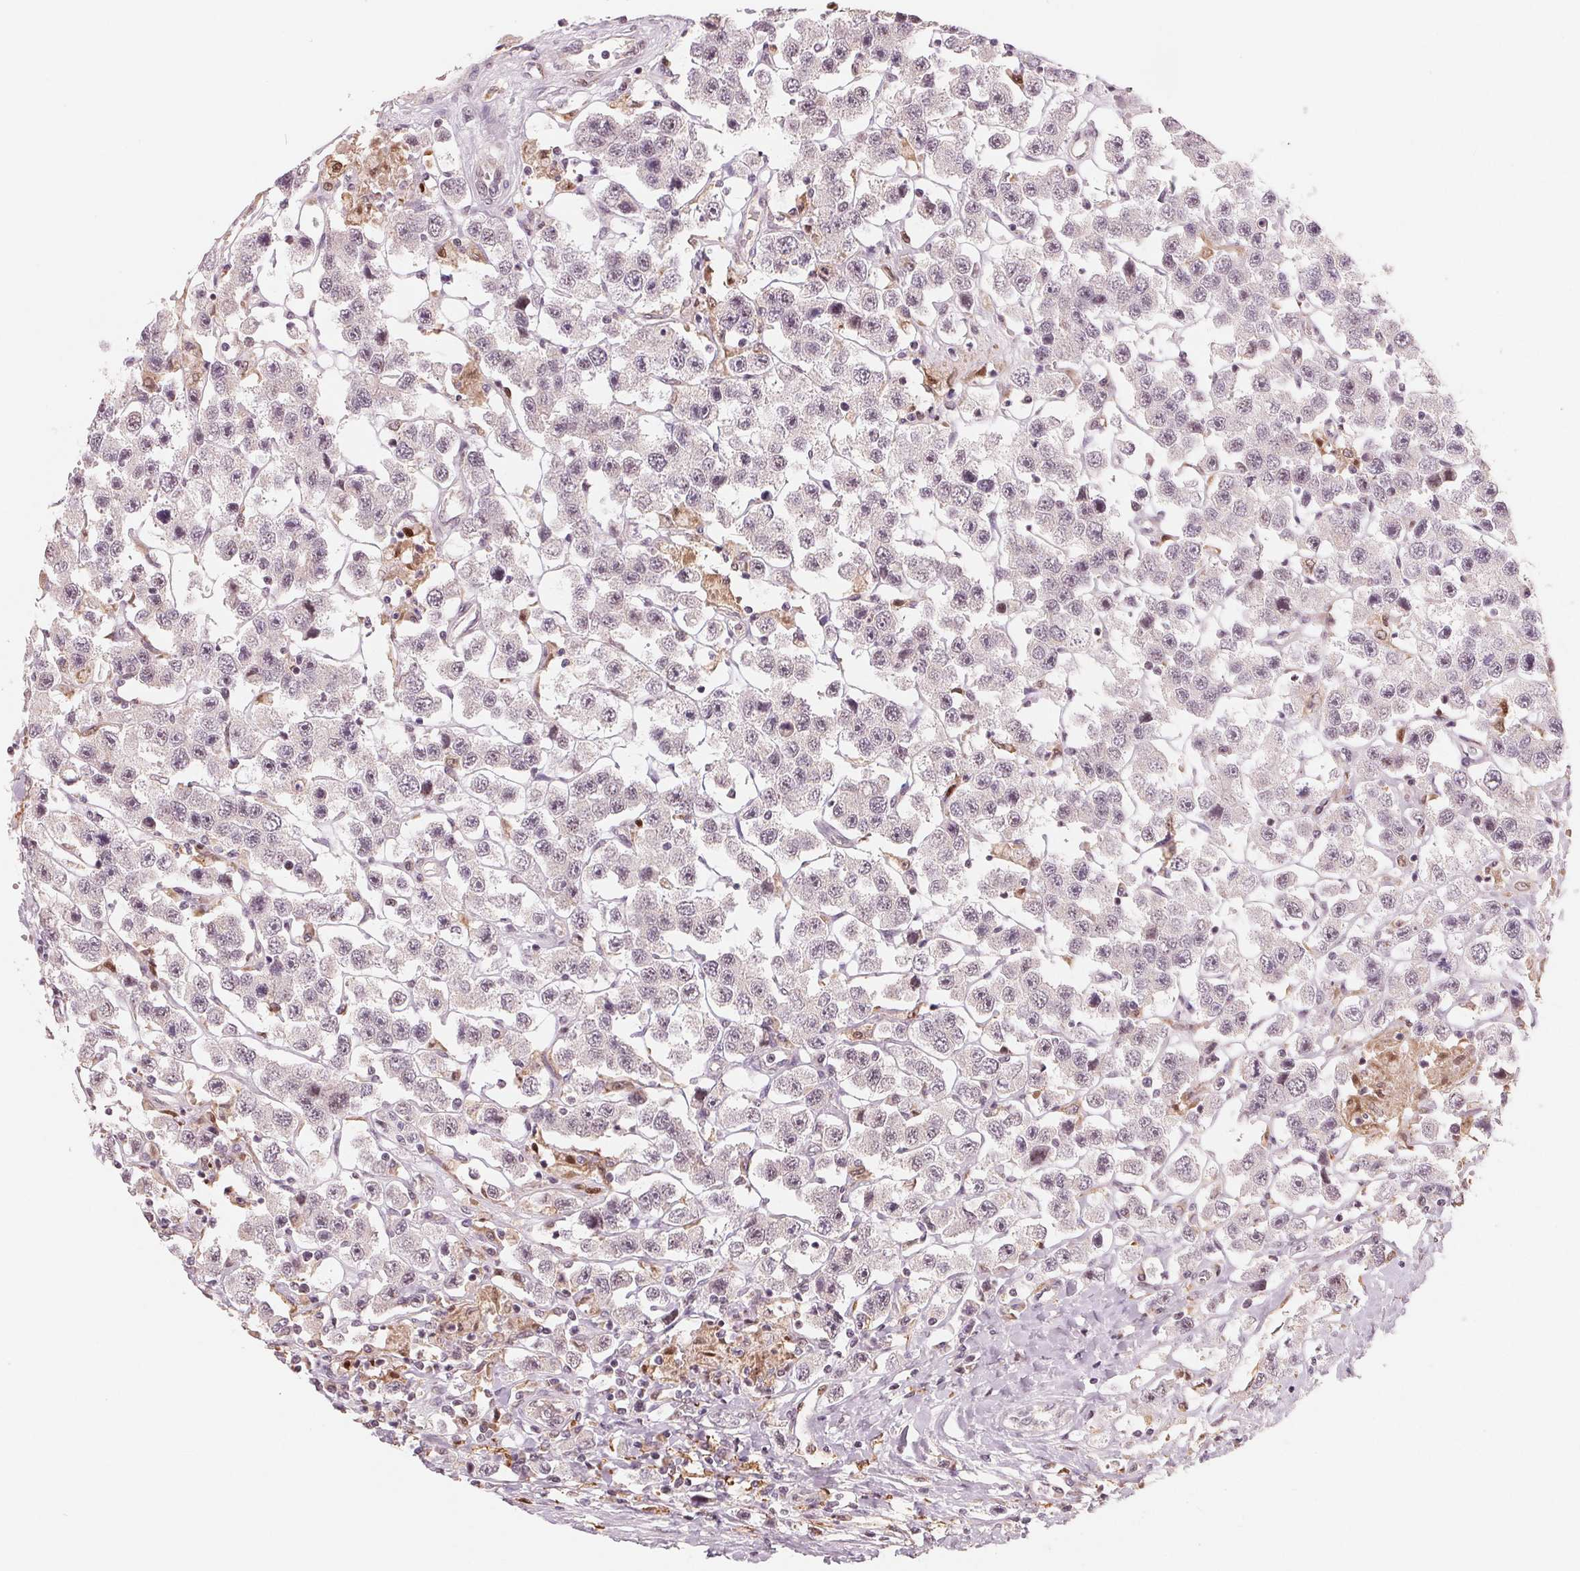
{"staining": {"intensity": "negative", "quantity": "none", "location": "none"}, "tissue": "testis cancer", "cell_type": "Tumor cells", "image_type": "cancer", "snomed": [{"axis": "morphology", "description": "Seminoma, NOS"}, {"axis": "topography", "description": "Testis"}], "caption": "A histopathology image of human testis cancer (seminoma) is negative for staining in tumor cells.", "gene": "IL9R", "patient": {"sex": "male", "age": 45}}